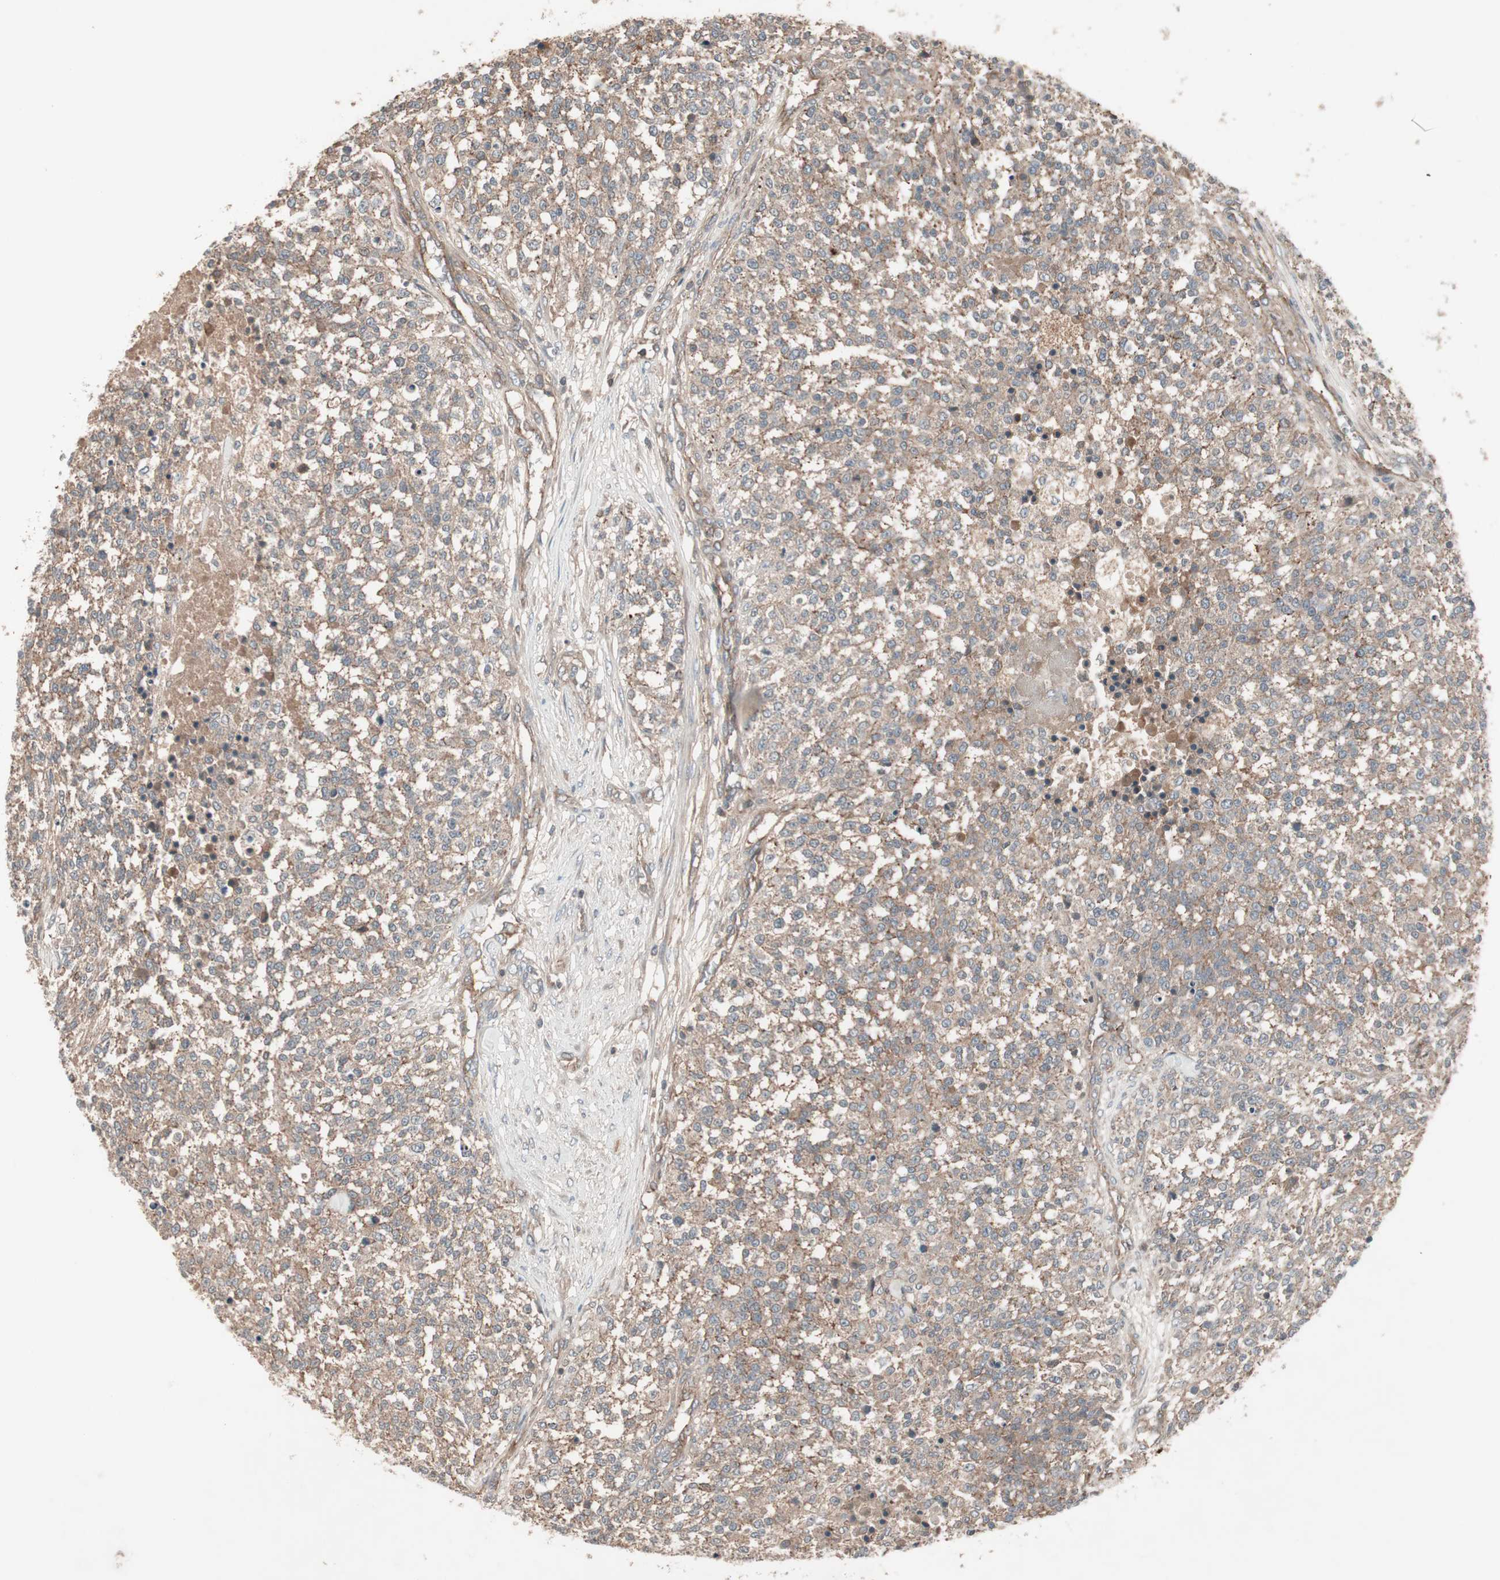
{"staining": {"intensity": "moderate", "quantity": ">75%", "location": "cytoplasmic/membranous"}, "tissue": "testis cancer", "cell_type": "Tumor cells", "image_type": "cancer", "snomed": [{"axis": "morphology", "description": "Seminoma, NOS"}, {"axis": "topography", "description": "Testis"}], "caption": "Protein expression analysis of human testis cancer reveals moderate cytoplasmic/membranous staining in approximately >75% of tumor cells.", "gene": "TFPI", "patient": {"sex": "male", "age": 59}}